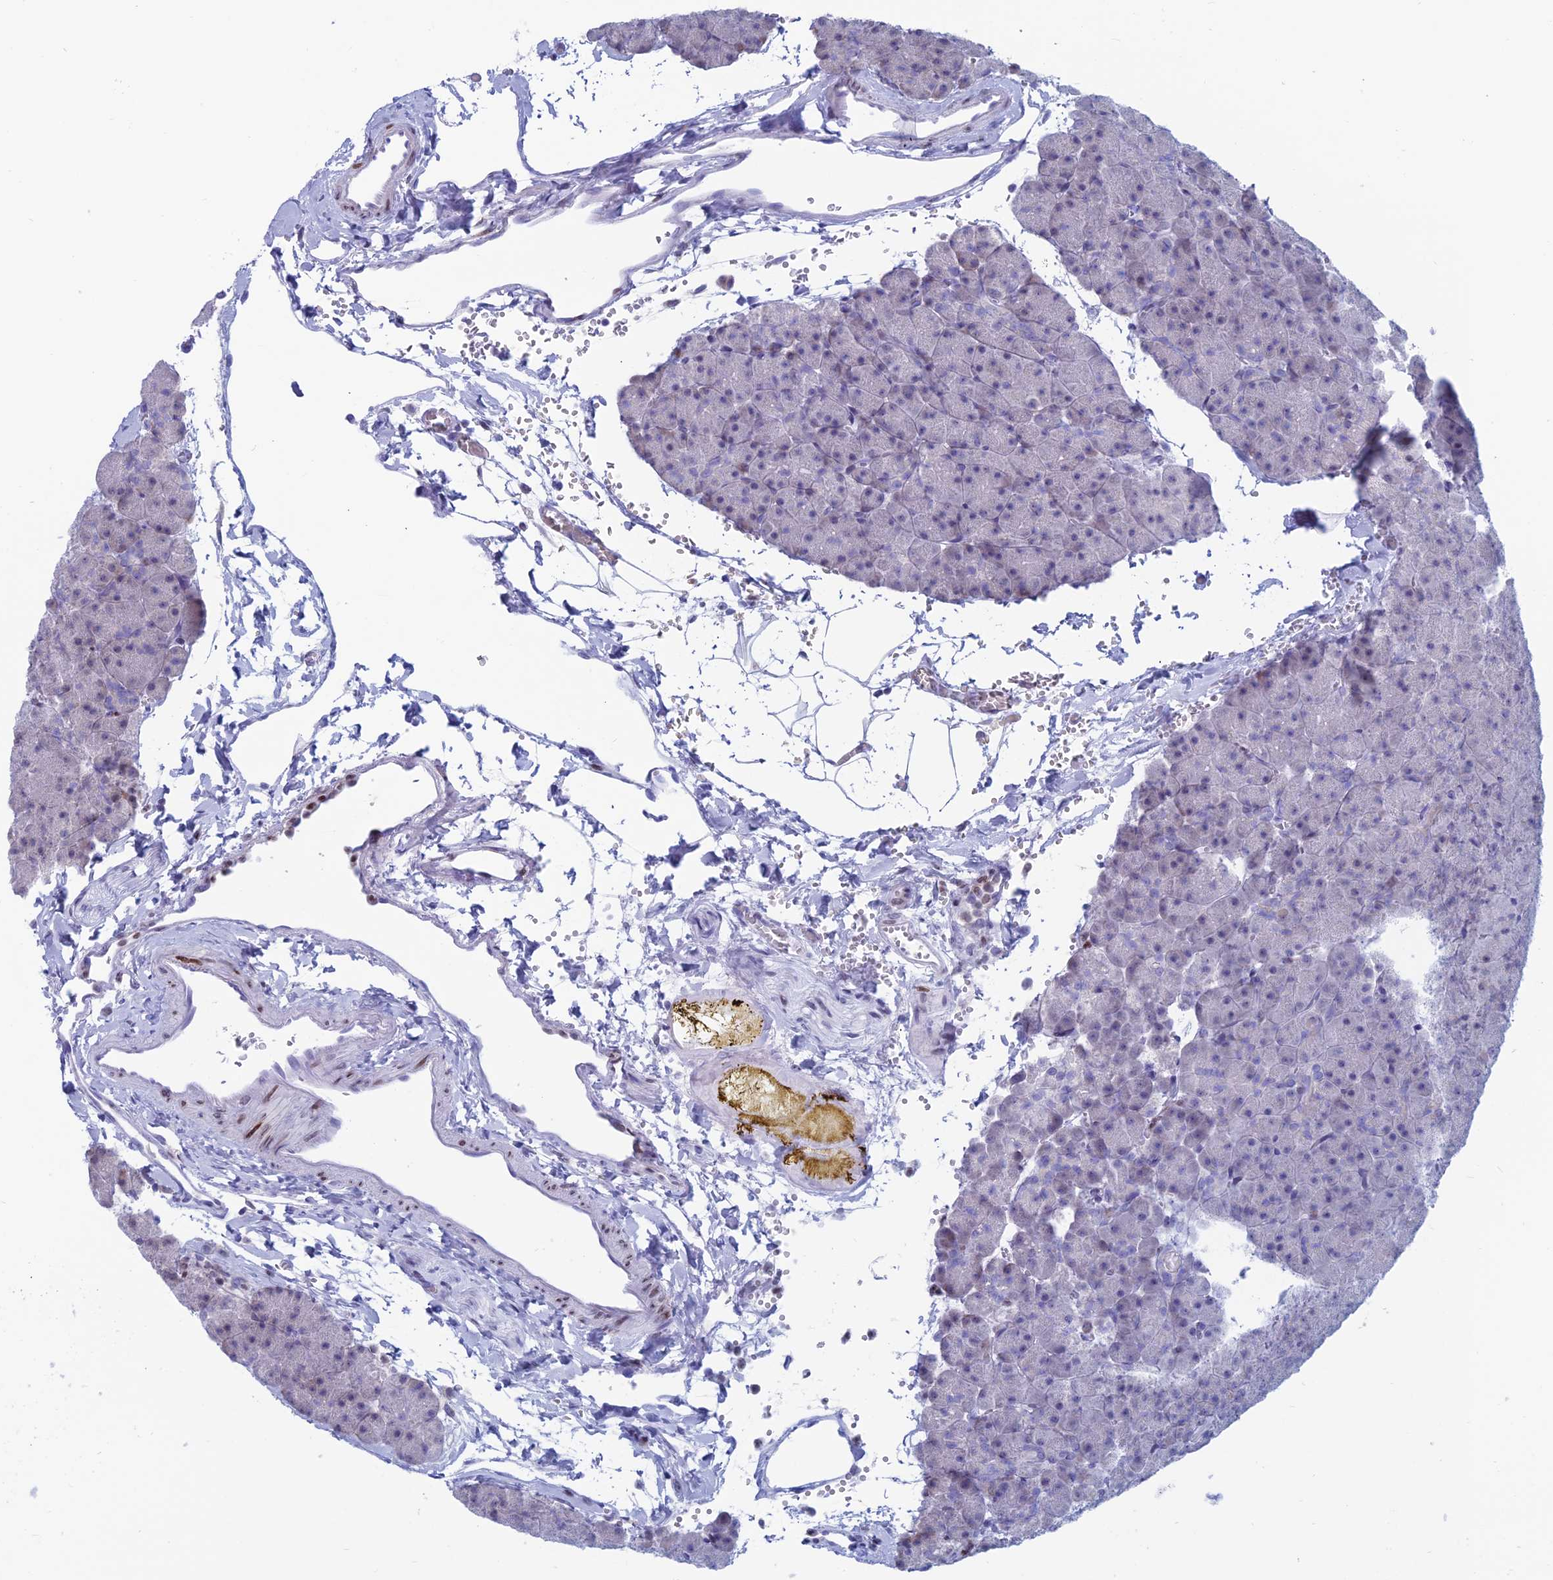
{"staining": {"intensity": "negative", "quantity": "none", "location": "none"}, "tissue": "pancreas", "cell_type": "Exocrine glandular cells", "image_type": "normal", "snomed": [{"axis": "morphology", "description": "Normal tissue, NOS"}, {"axis": "topography", "description": "Pancreas"}], "caption": "Exocrine glandular cells are negative for brown protein staining in benign pancreas. (IHC, brightfield microscopy, high magnification).", "gene": "CERS6", "patient": {"sex": "male", "age": 36}}